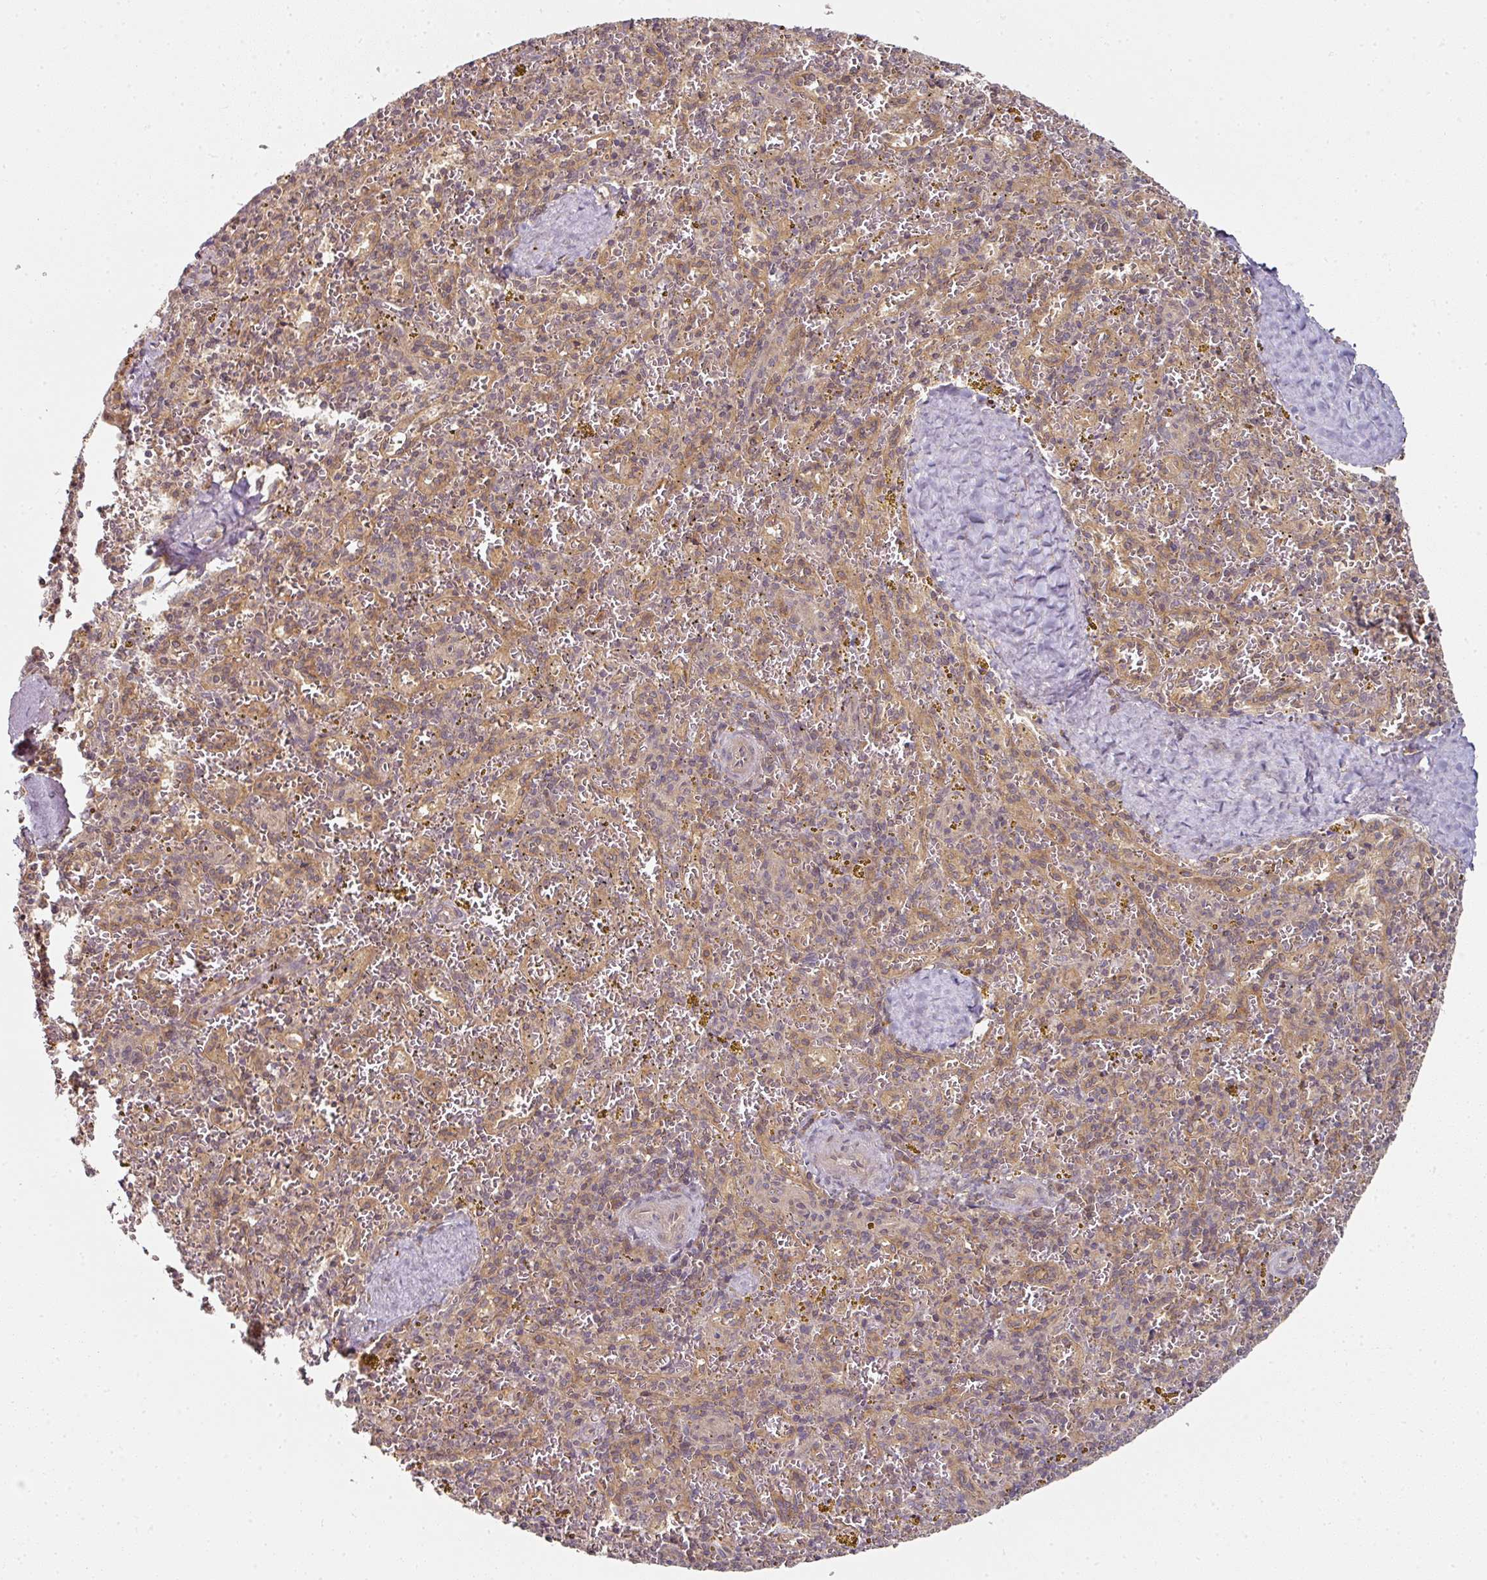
{"staining": {"intensity": "moderate", "quantity": "<25%", "location": "cytoplasmic/membranous"}, "tissue": "spleen", "cell_type": "Cells in red pulp", "image_type": "normal", "snomed": [{"axis": "morphology", "description": "Normal tissue, NOS"}, {"axis": "topography", "description": "Spleen"}], "caption": "Brown immunohistochemical staining in benign spleen displays moderate cytoplasmic/membranous positivity in approximately <25% of cells in red pulp. The protein is shown in brown color, while the nuclei are stained blue.", "gene": "MAP2K2", "patient": {"sex": "male", "age": 57}}